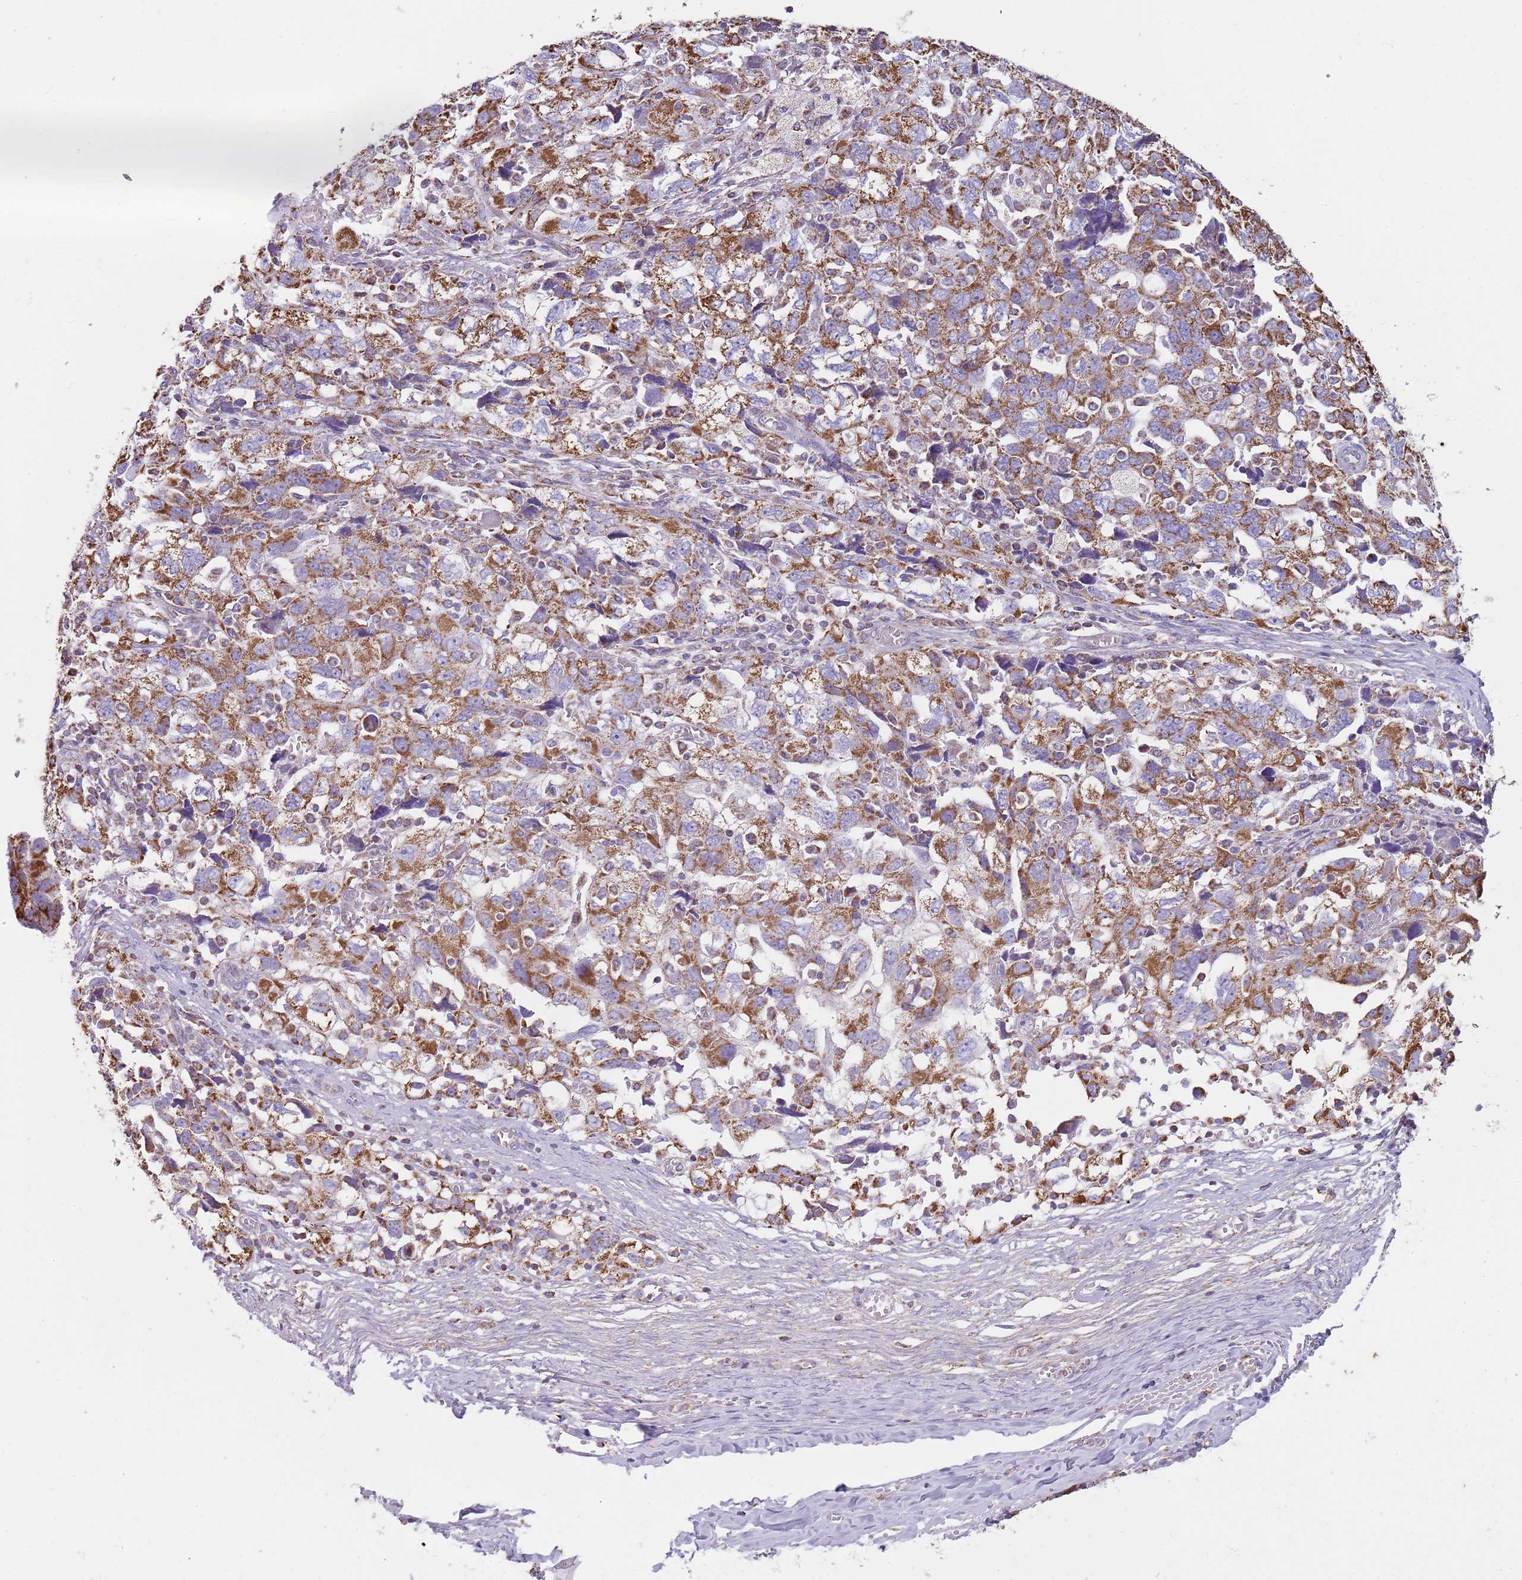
{"staining": {"intensity": "moderate", "quantity": ">75%", "location": "cytoplasmic/membranous"}, "tissue": "ovarian cancer", "cell_type": "Tumor cells", "image_type": "cancer", "snomed": [{"axis": "morphology", "description": "Carcinoma, NOS"}, {"axis": "morphology", "description": "Cystadenocarcinoma, serous, NOS"}, {"axis": "topography", "description": "Ovary"}], "caption": "IHC image of ovarian cancer (serous cystadenocarcinoma) stained for a protein (brown), which exhibits medium levels of moderate cytoplasmic/membranous staining in about >75% of tumor cells.", "gene": "TTLL1", "patient": {"sex": "female", "age": 69}}